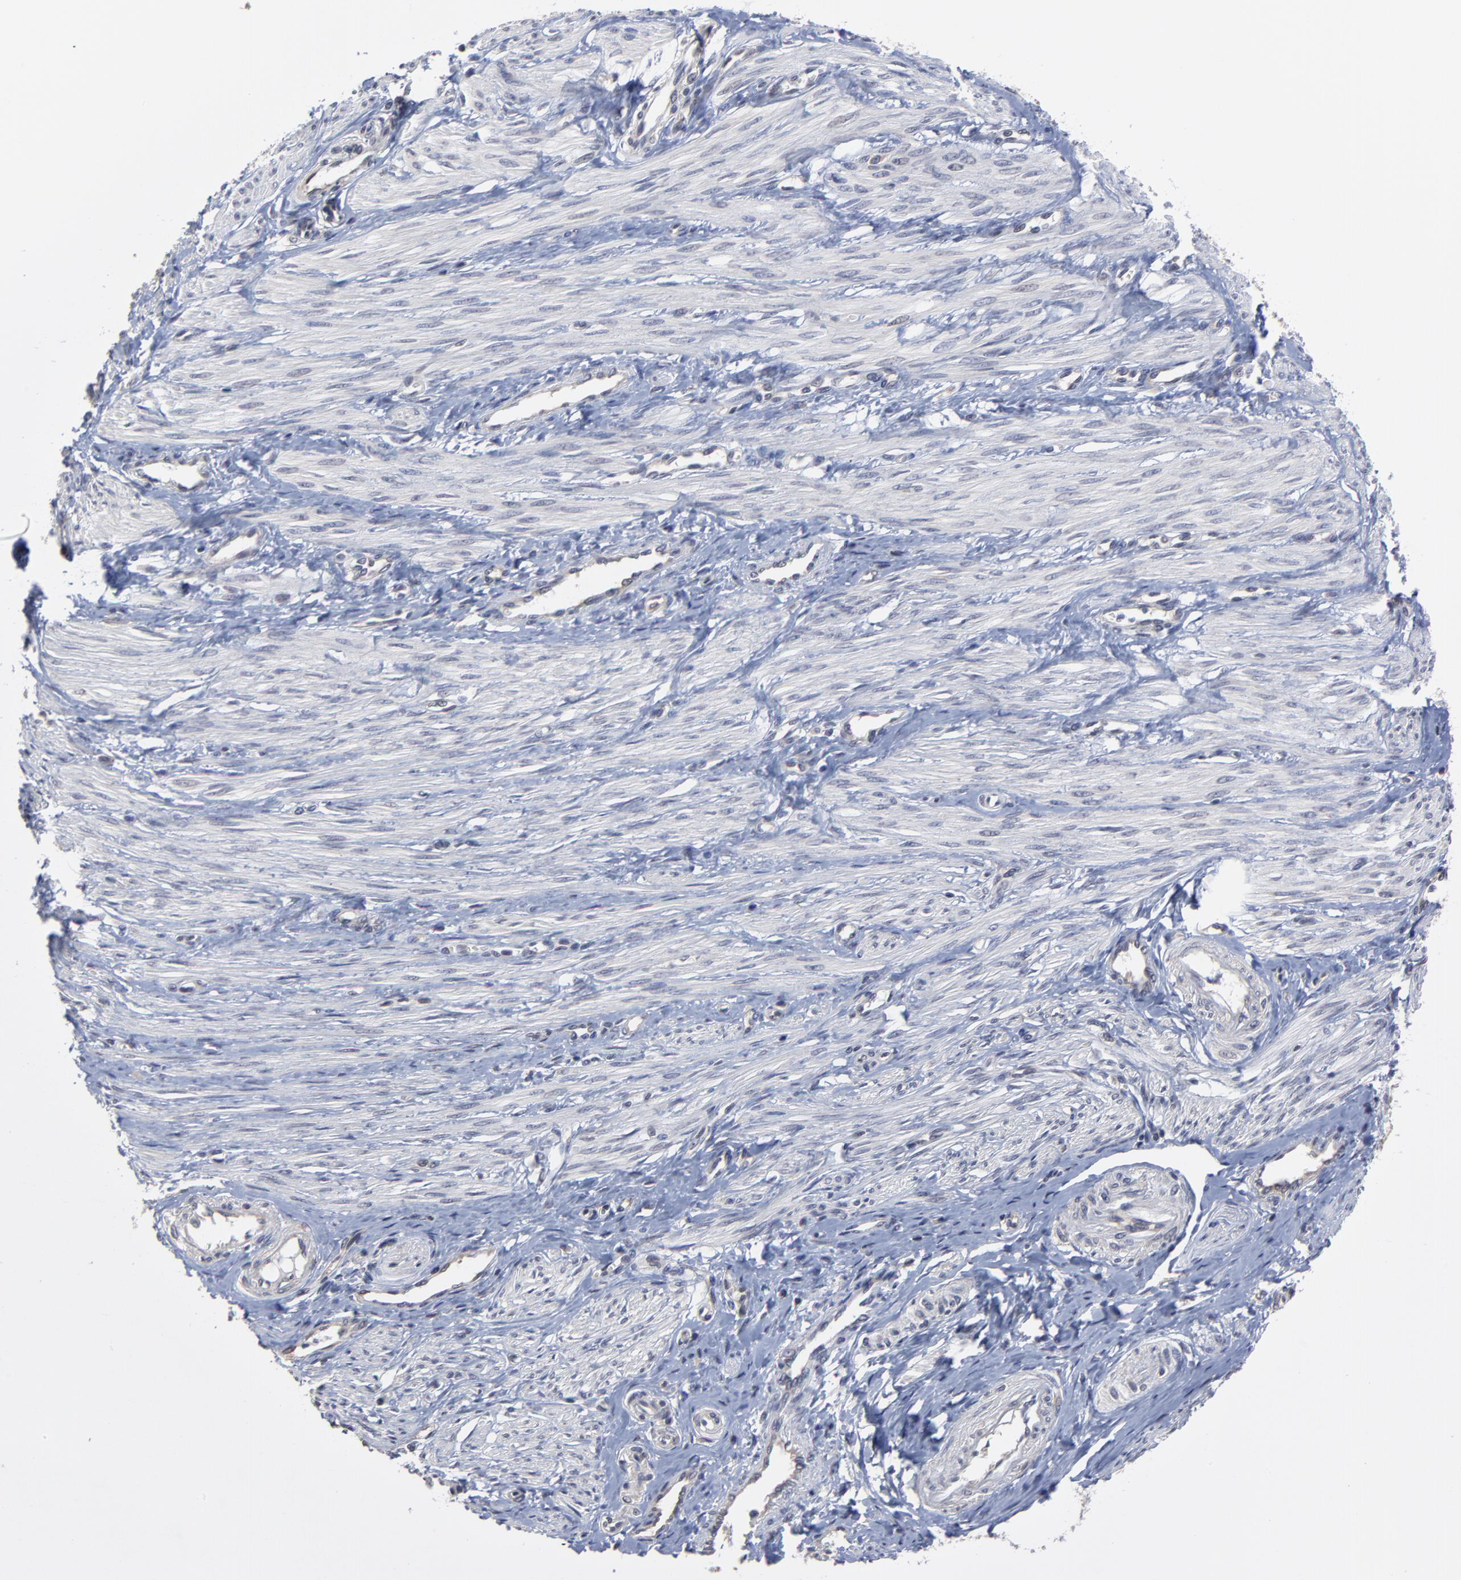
{"staining": {"intensity": "negative", "quantity": "none", "location": "none"}, "tissue": "smooth muscle", "cell_type": "Smooth muscle cells", "image_type": "normal", "snomed": [{"axis": "morphology", "description": "Normal tissue, NOS"}, {"axis": "topography", "description": "Smooth muscle"}, {"axis": "topography", "description": "Uterus"}], "caption": "High power microscopy micrograph of an IHC image of benign smooth muscle, revealing no significant positivity in smooth muscle cells. The staining is performed using DAB brown chromogen with nuclei counter-stained in using hematoxylin.", "gene": "CCT2", "patient": {"sex": "female", "age": 39}}